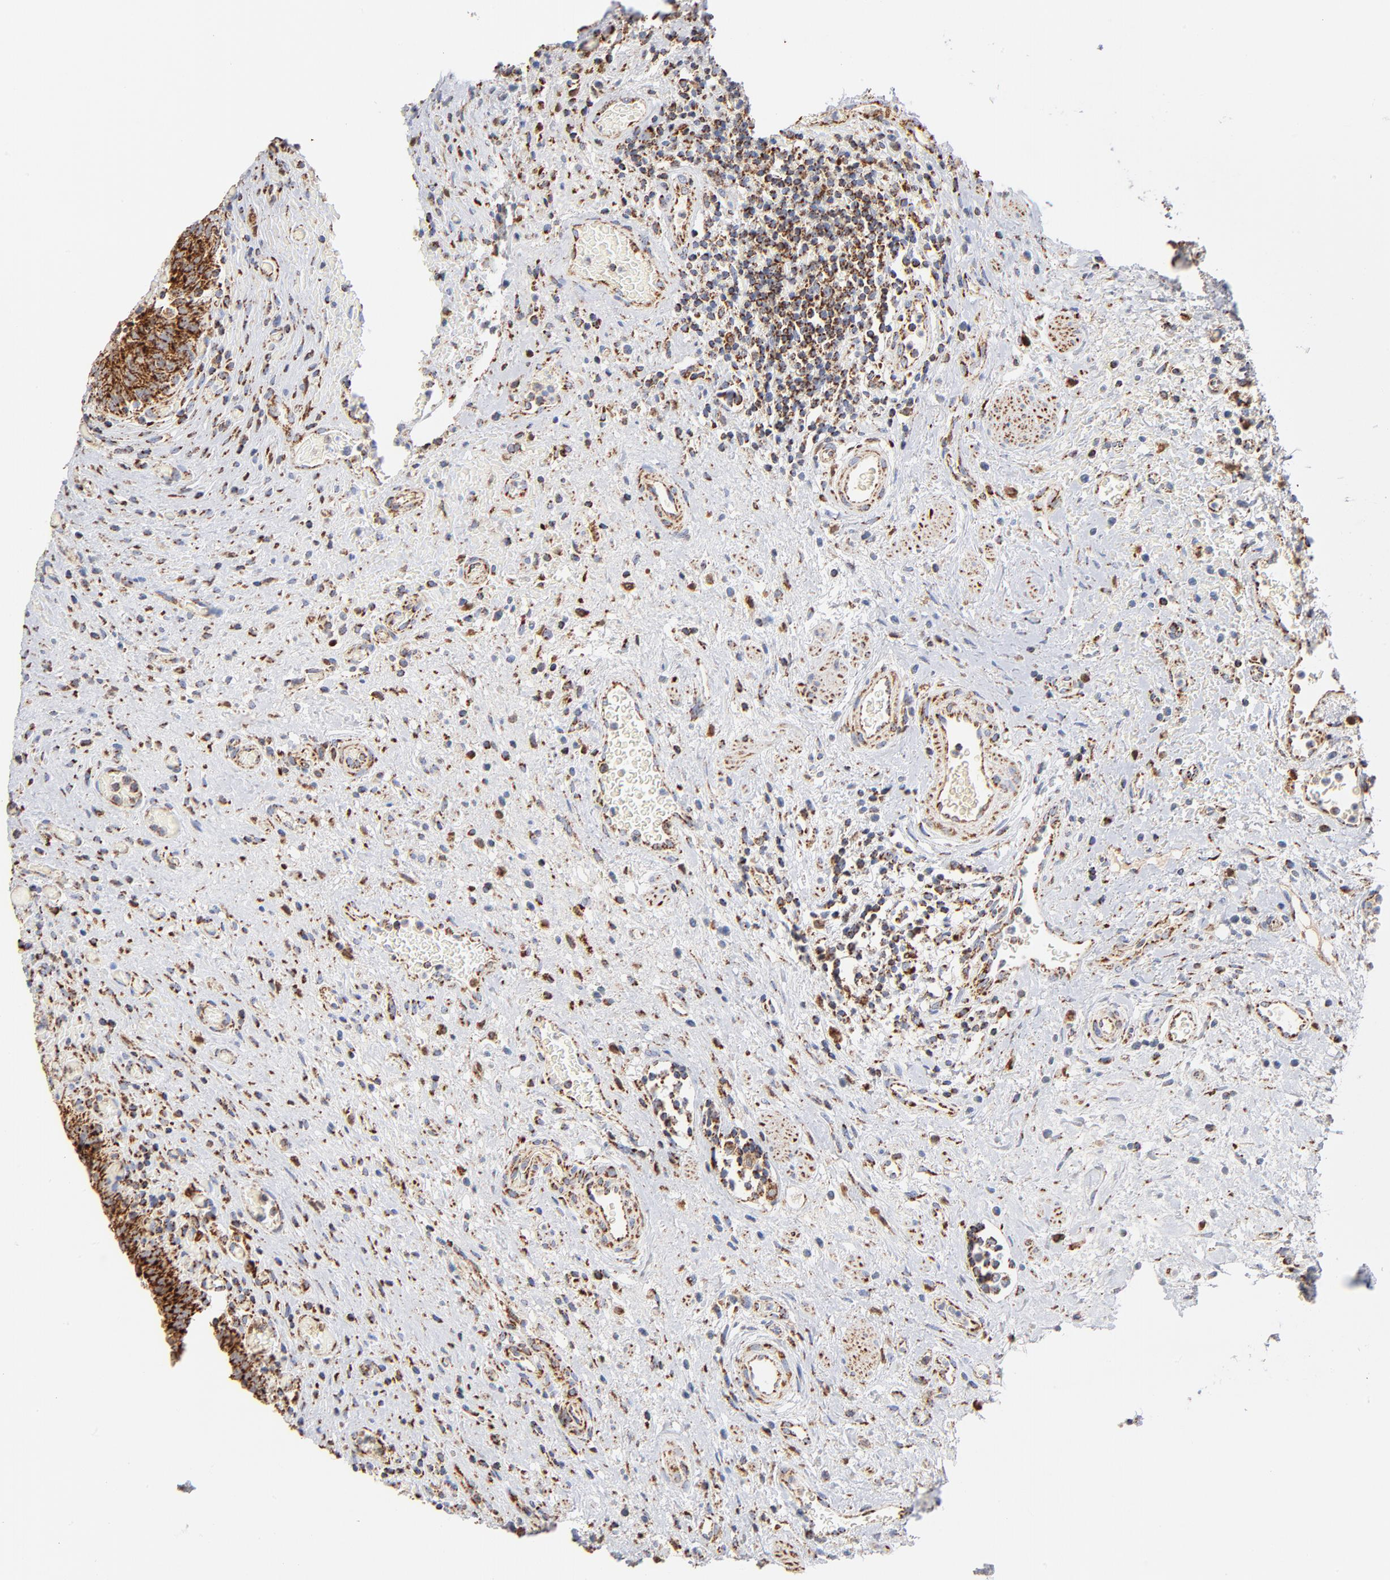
{"staining": {"intensity": "strong", "quantity": ">75%", "location": "cytoplasmic/membranous"}, "tissue": "urinary bladder", "cell_type": "Urothelial cells", "image_type": "normal", "snomed": [{"axis": "morphology", "description": "Normal tissue, NOS"}, {"axis": "morphology", "description": "Urothelial carcinoma, High grade"}, {"axis": "topography", "description": "Urinary bladder"}], "caption": "Brown immunohistochemical staining in benign urinary bladder exhibits strong cytoplasmic/membranous positivity in about >75% of urothelial cells.", "gene": "DIABLO", "patient": {"sex": "male", "age": 51}}